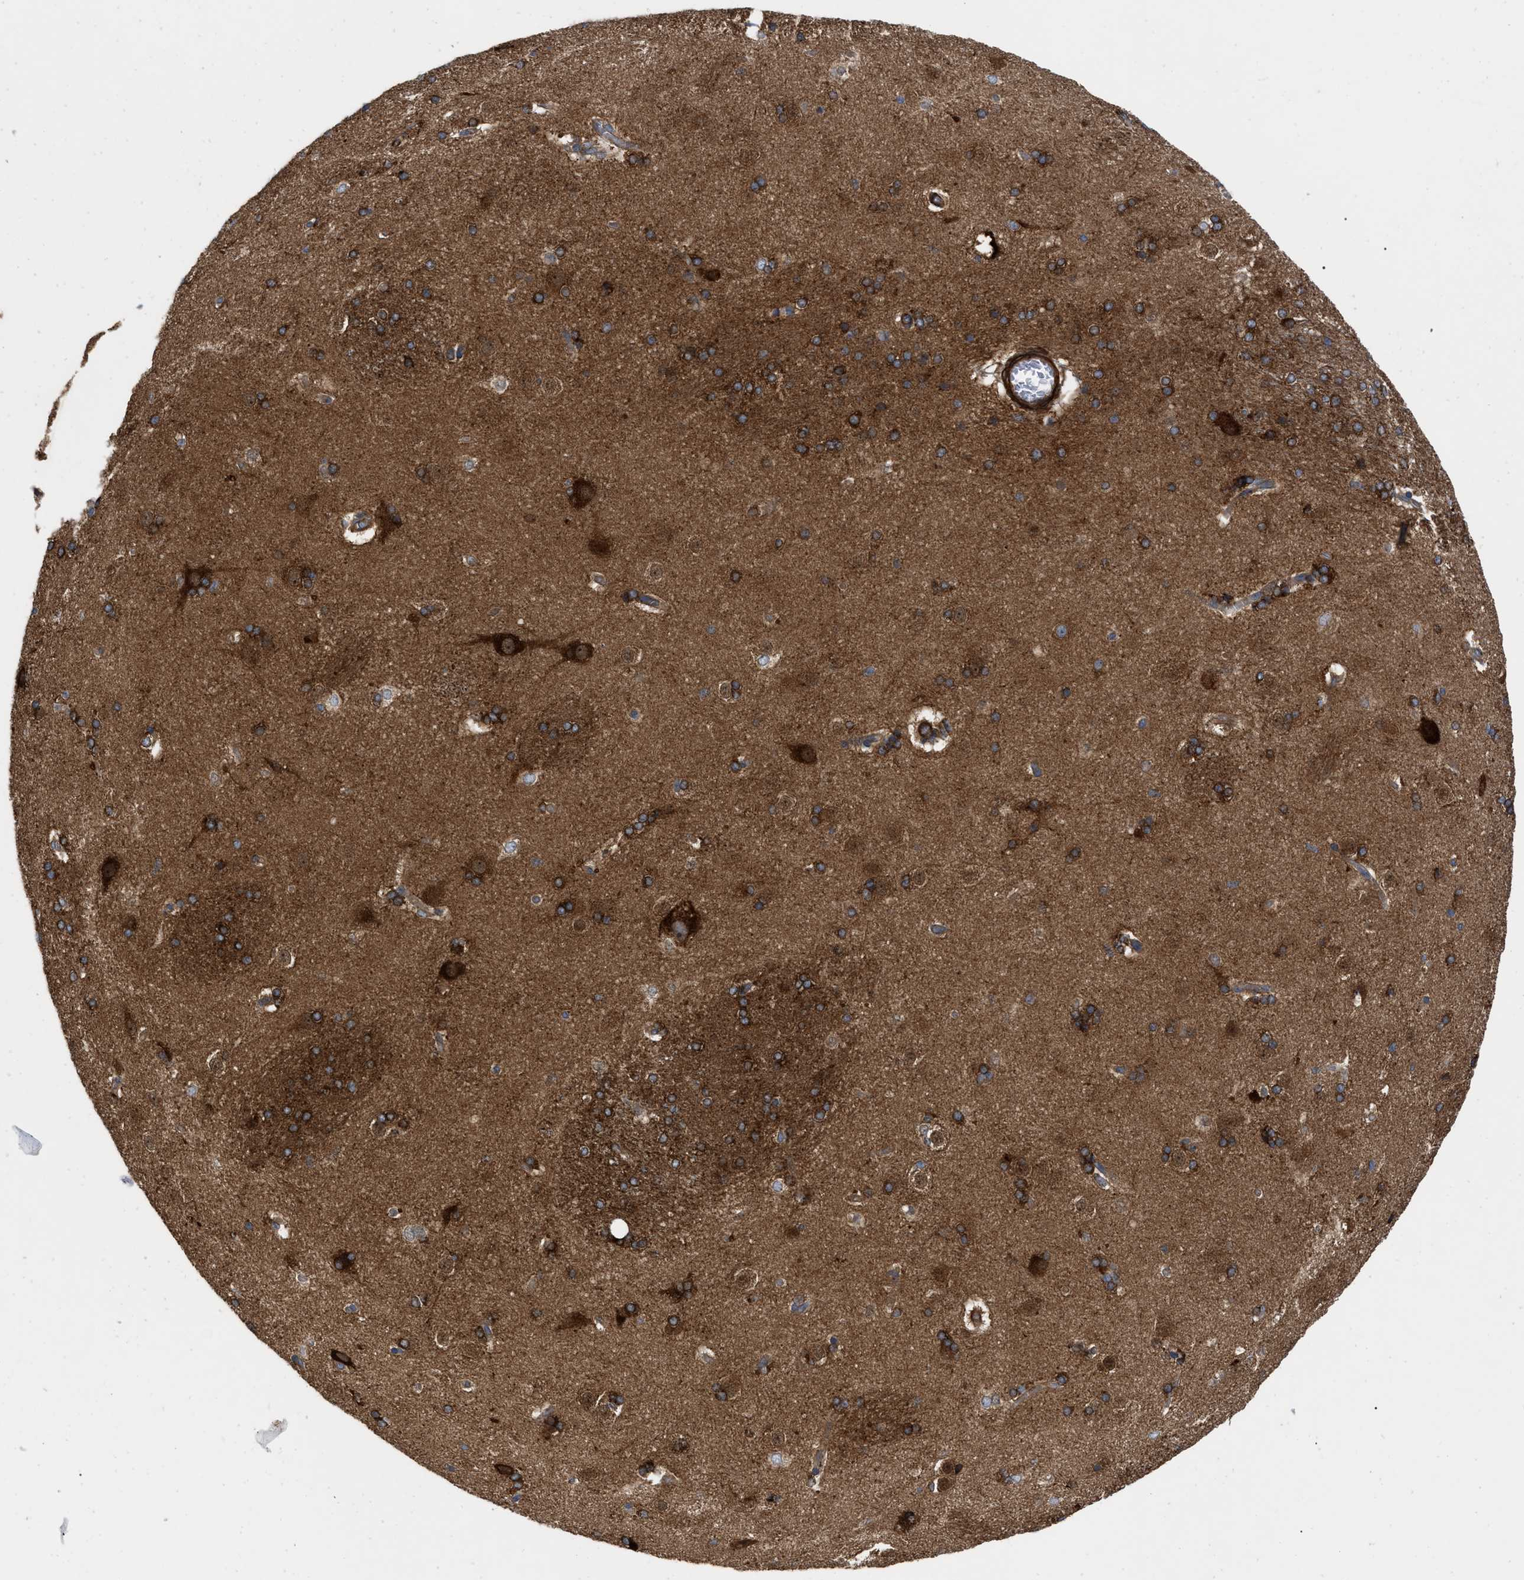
{"staining": {"intensity": "strong", "quantity": ">75%", "location": "cytoplasmic/membranous"}, "tissue": "caudate", "cell_type": "Glial cells", "image_type": "normal", "snomed": [{"axis": "morphology", "description": "Normal tissue, NOS"}, {"axis": "topography", "description": "Lateral ventricle wall"}], "caption": "IHC image of normal caudate: human caudate stained using immunohistochemistry (IHC) displays high levels of strong protein expression localized specifically in the cytoplasmic/membranous of glial cells, appearing as a cytoplasmic/membranous brown color.", "gene": "RABEP1", "patient": {"sex": "female", "age": 19}}